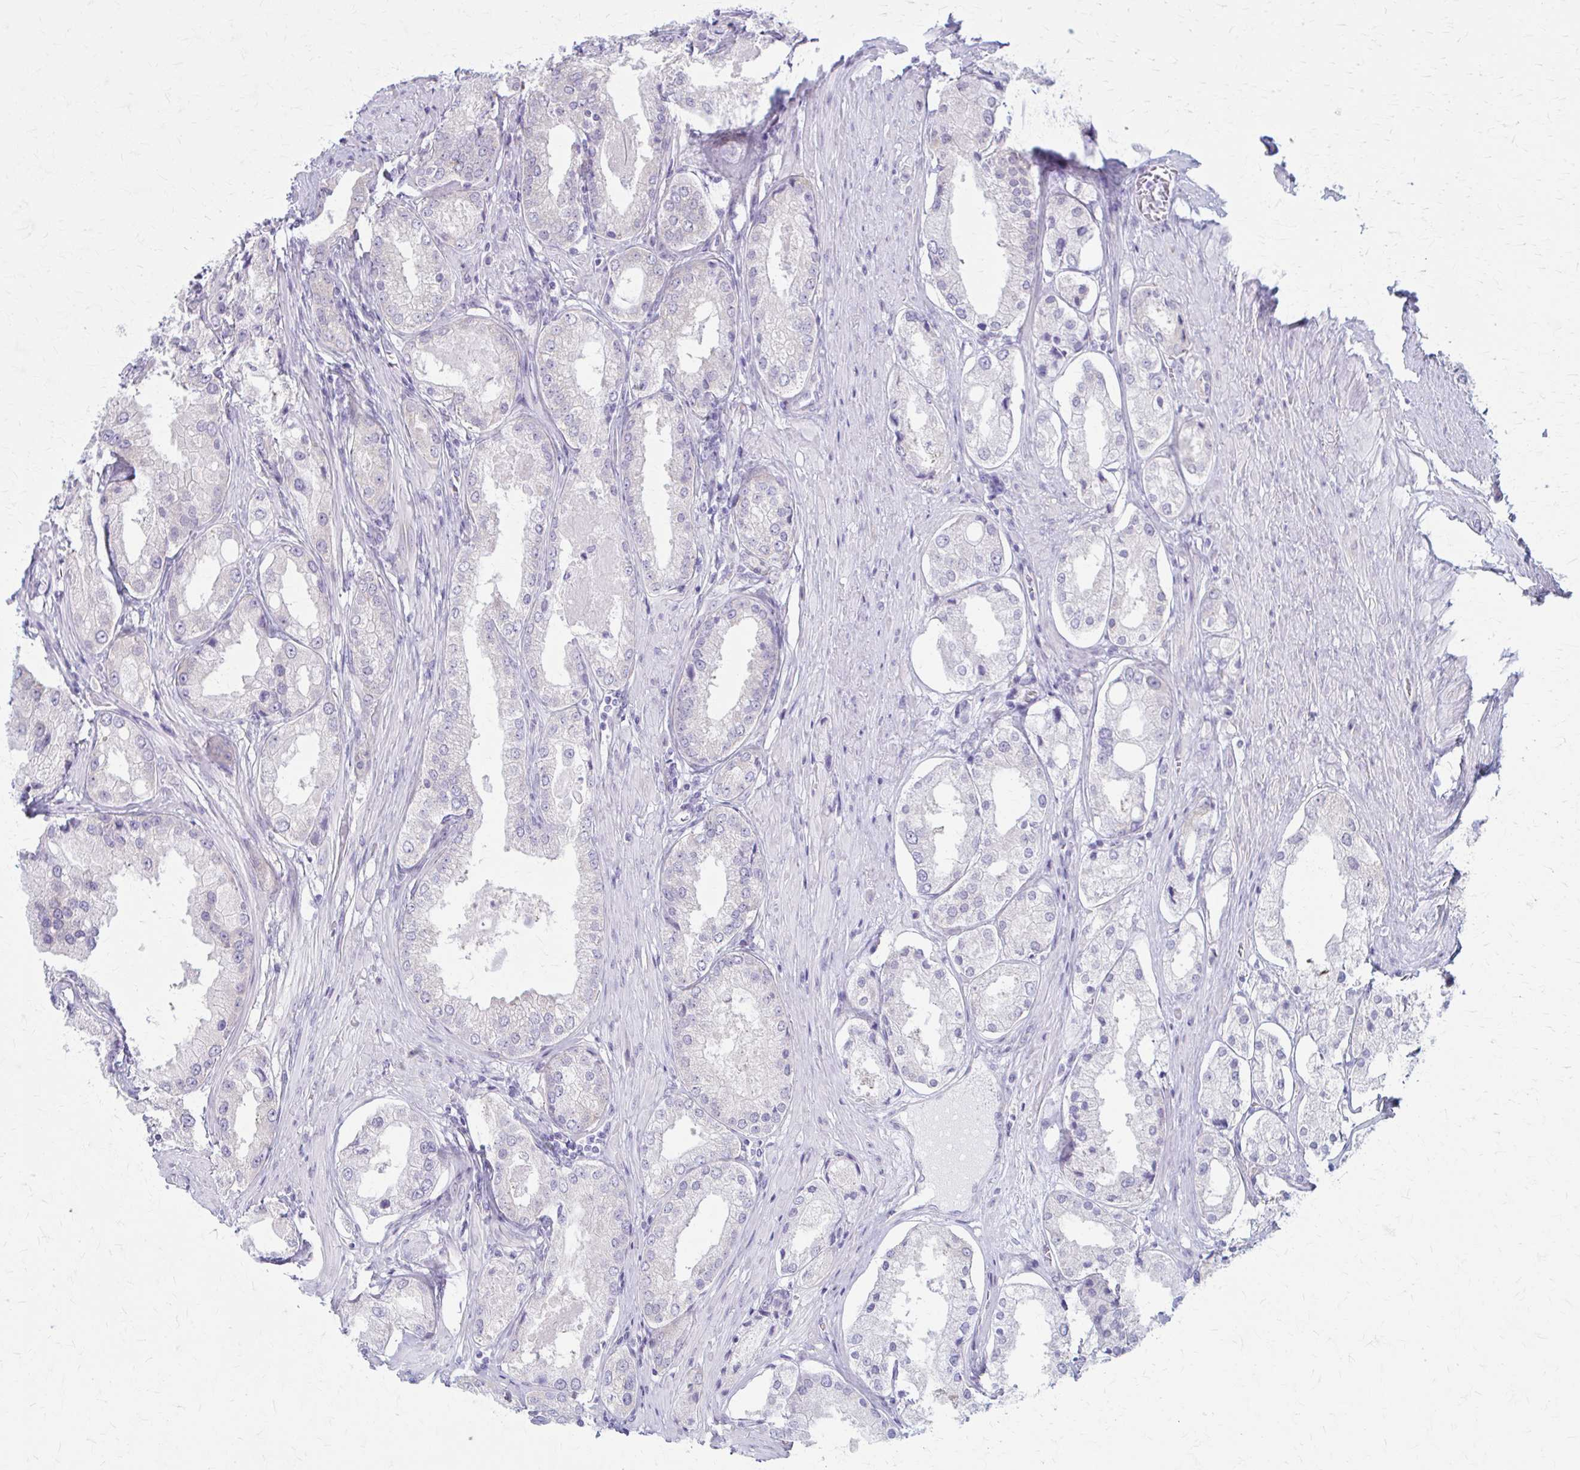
{"staining": {"intensity": "negative", "quantity": "none", "location": "none"}, "tissue": "prostate cancer", "cell_type": "Tumor cells", "image_type": "cancer", "snomed": [{"axis": "morphology", "description": "Adenocarcinoma, Low grade"}, {"axis": "topography", "description": "Prostate"}], "caption": "Photomicrograph shows no significant protein expression in tumor cells of prostate low-grade adenocarcinoma.", "gene": "PRKRA", "patient": {"sex": "male", "age": 68}}